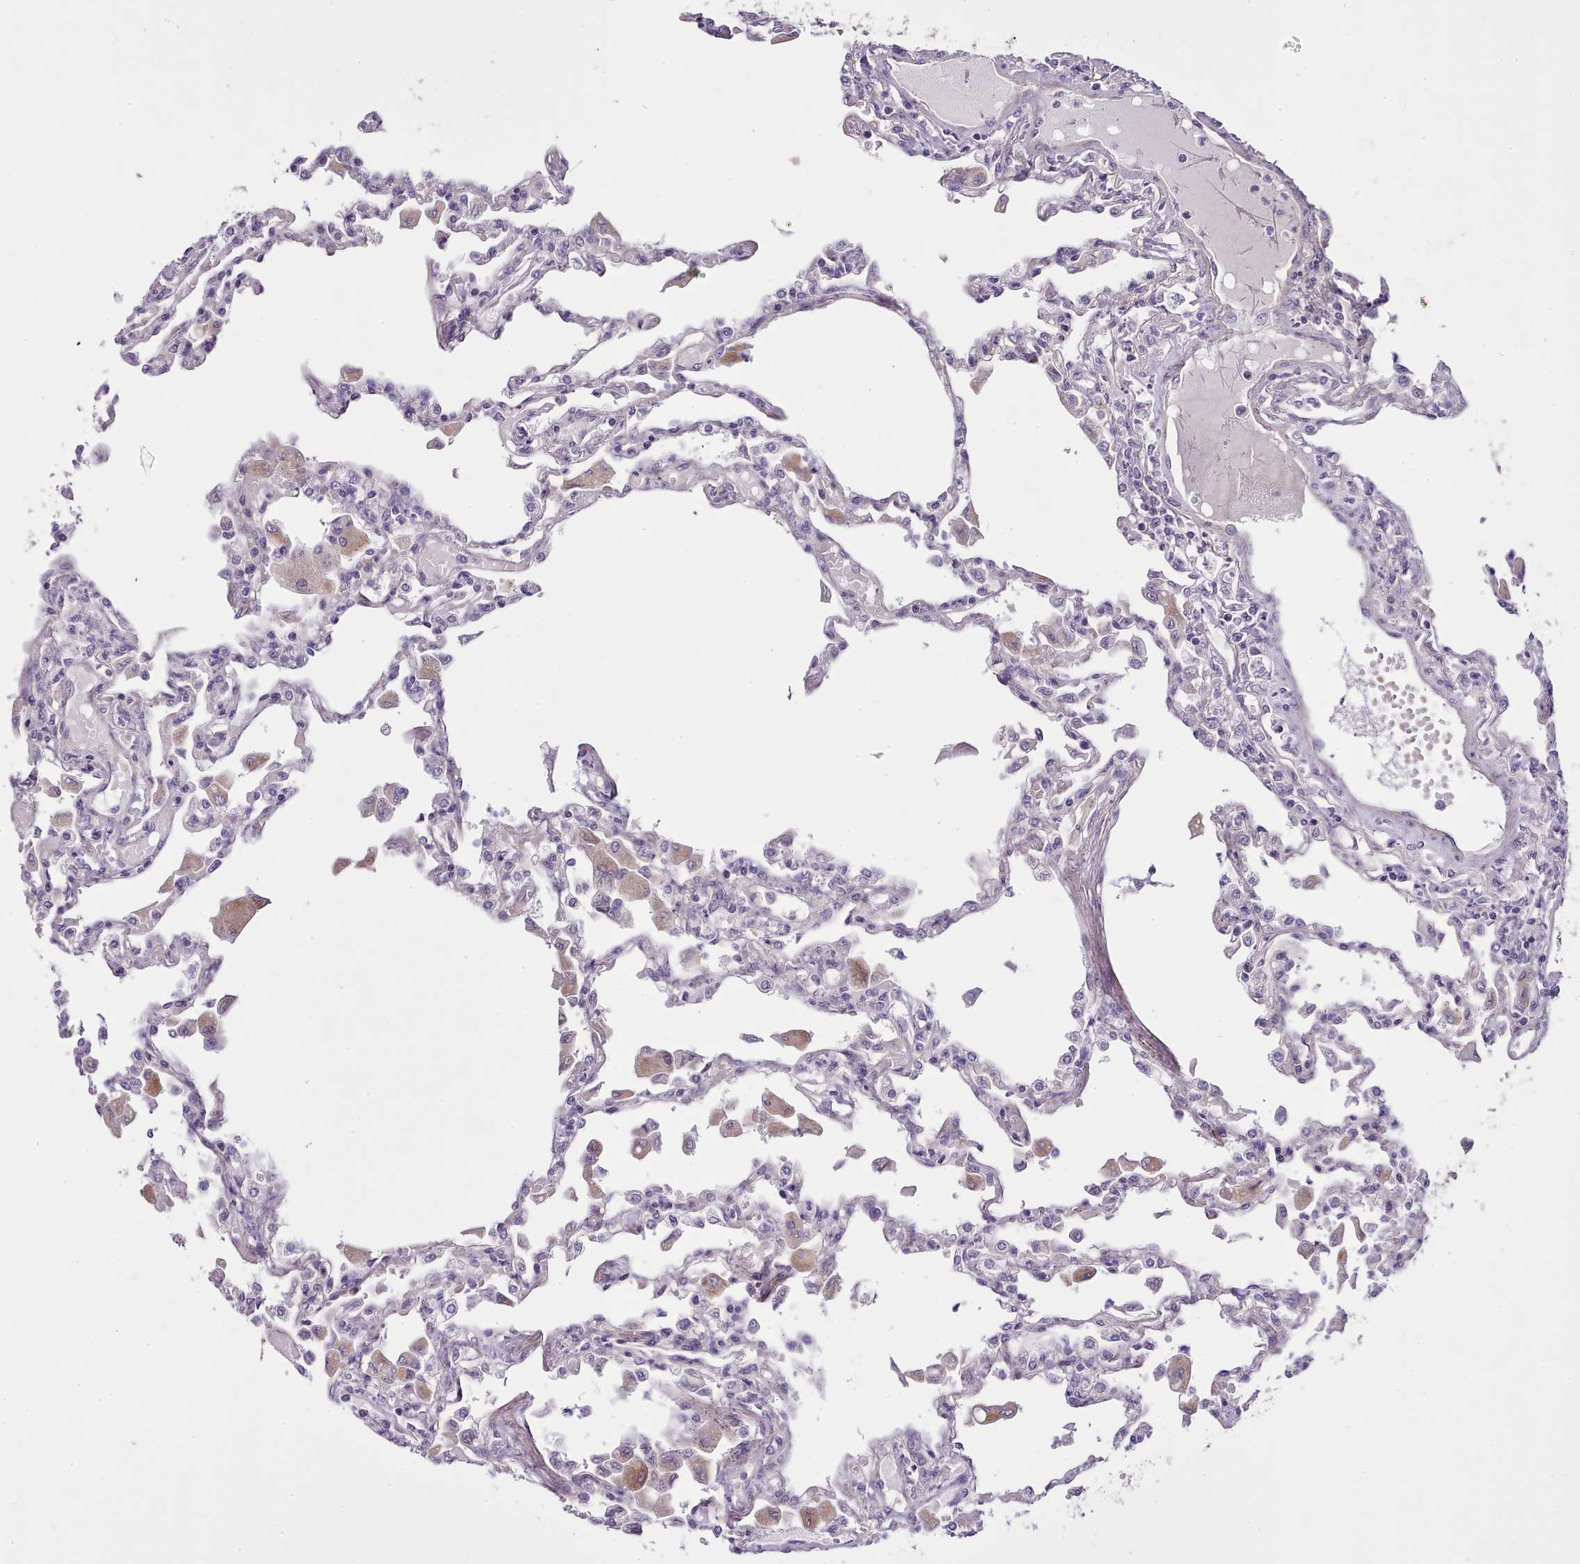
{"staining": {"intensity": "weak", "quantity": "<25%", "location": "cytoplasmic/membranous"}, "tissue": "lung", "cell_type": "Alveolar cells", "image_type": "normal", "snomed": [{"axis": "morphology", "description": "Normal tissue, NOS"}, {"axis": "topography", "description": "Bronchus"}, {"axis": "topography", "description": "Lung"}], "caption": "This is a micrograph of immunohistochemistry staining of unremarkable lung, which shows no staining in alveolar cells.", "gene": "SETX", "patient": {"sex": "female", "age": 49}}